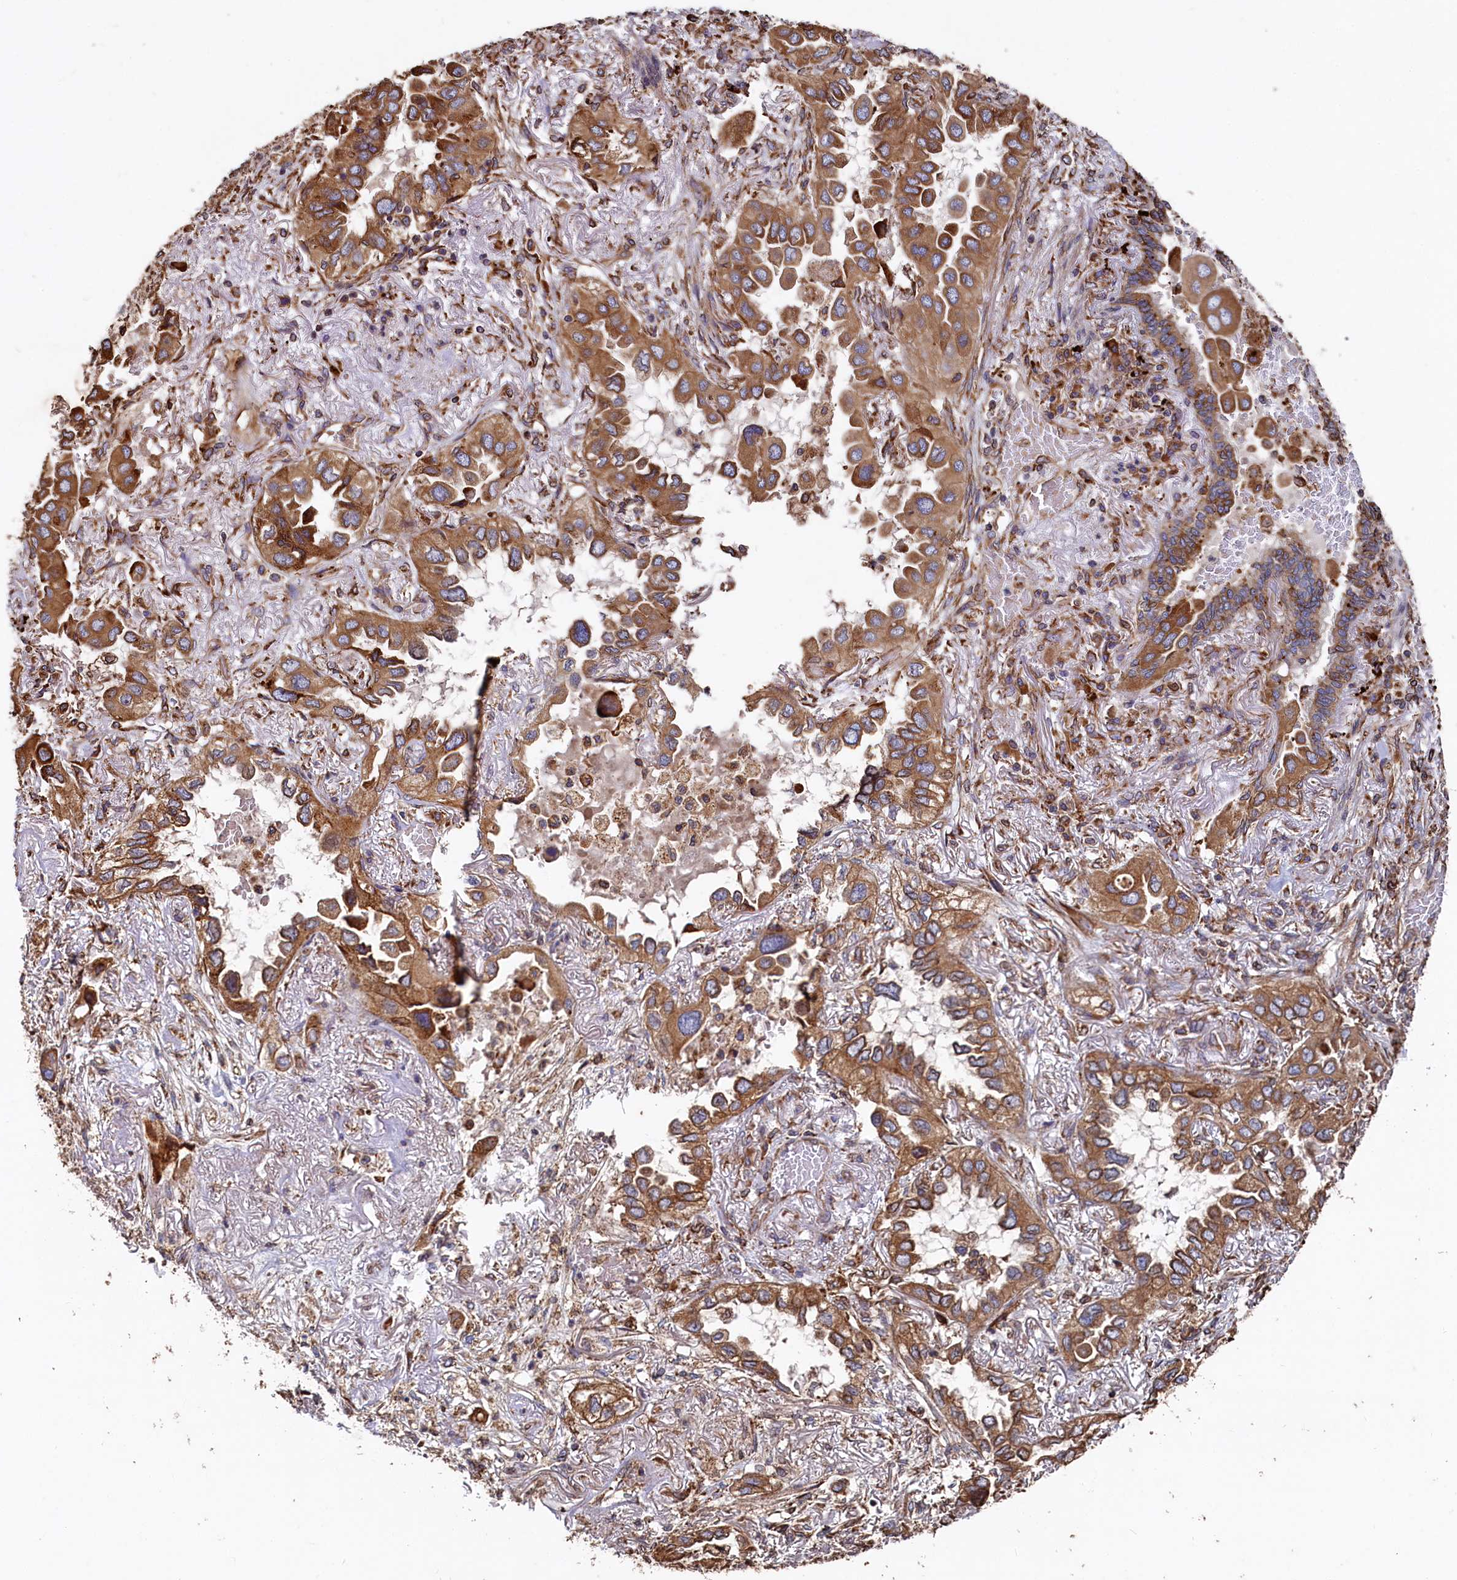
{"staining": {"intensity": "moderate", "quantity": ">75%", "location": "cytoplasmic/membranous"}, "tissue": "lung cancer", "cell_type": "Tumor cells", "image_type": "cancer", "snomed": [{"axis": "morphology", "description": "Adenocarcinoma, NOS"}, {"axis": "topography", "description": "Lung"}], "caption": "Lung cancer stained with immunohistochemistry reveals moderate cytoplasmic/membranous expression in approximately >75% of tumor cells.", "gene": "NEURL1B", "patient": {"sex": "female", "age": 76}}